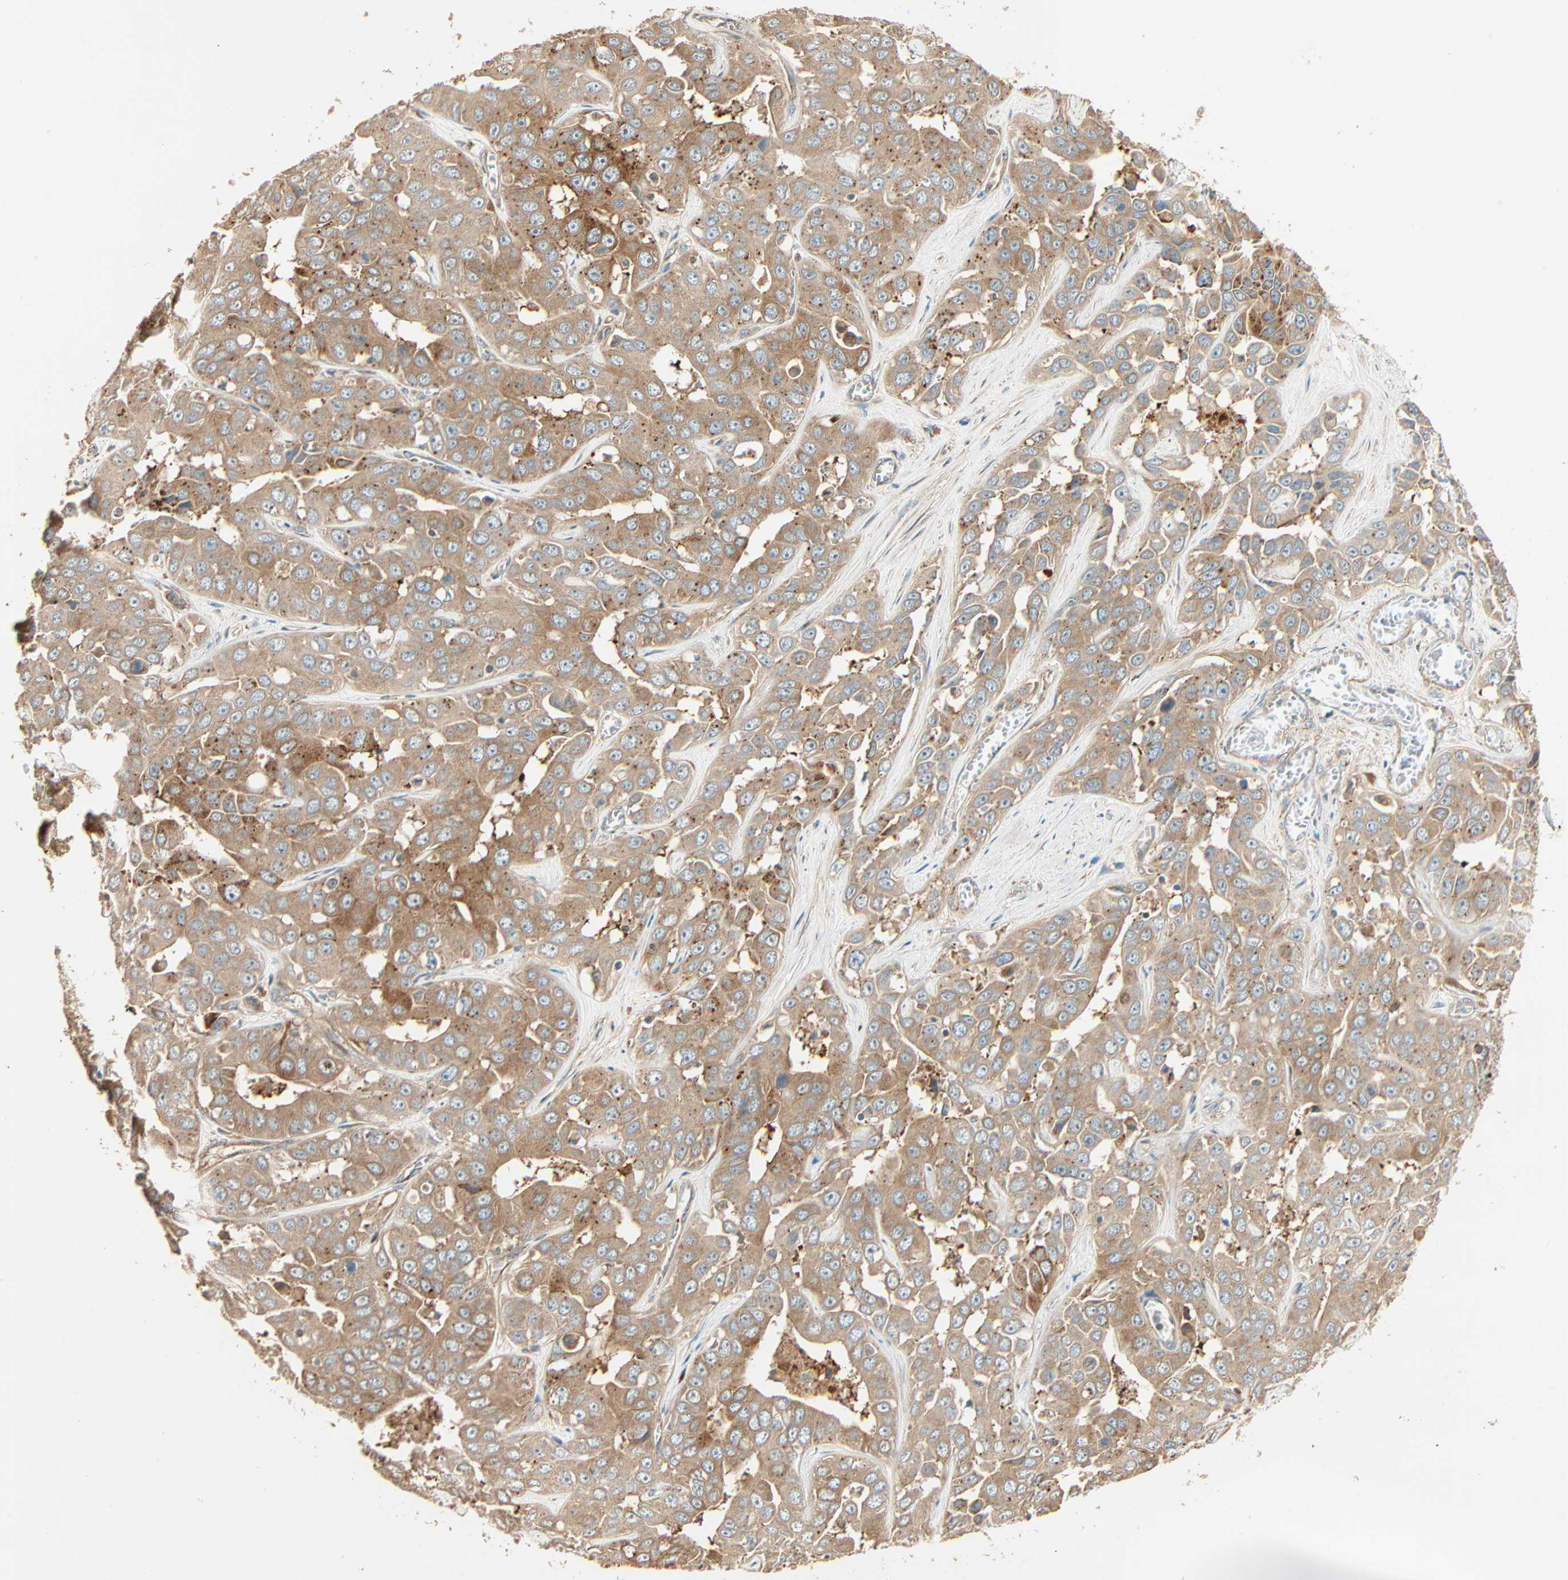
{"staining": {"intensity": "moderate", "quantity": ">75%", "location": "cytoplasmic/membranous"}, "tissue": "liver cancer", "cell_type": "Tumor cells", "image_type": "cancer", "snomed": [{"axis": "morphology", "description": "Cholangiocarcinoma"}, {"axis": "topography", "description": "Liver"}], "caption": "Approximately >75% of tumor cells in human liver cancer (cholangiocarcinoma) exhibit moderate cytoplasmic/membranous protein expression as visualized by brown immunohistochemical staining.", "gene": "GALK1", "patient": {"sex": "female", "age": 52}}